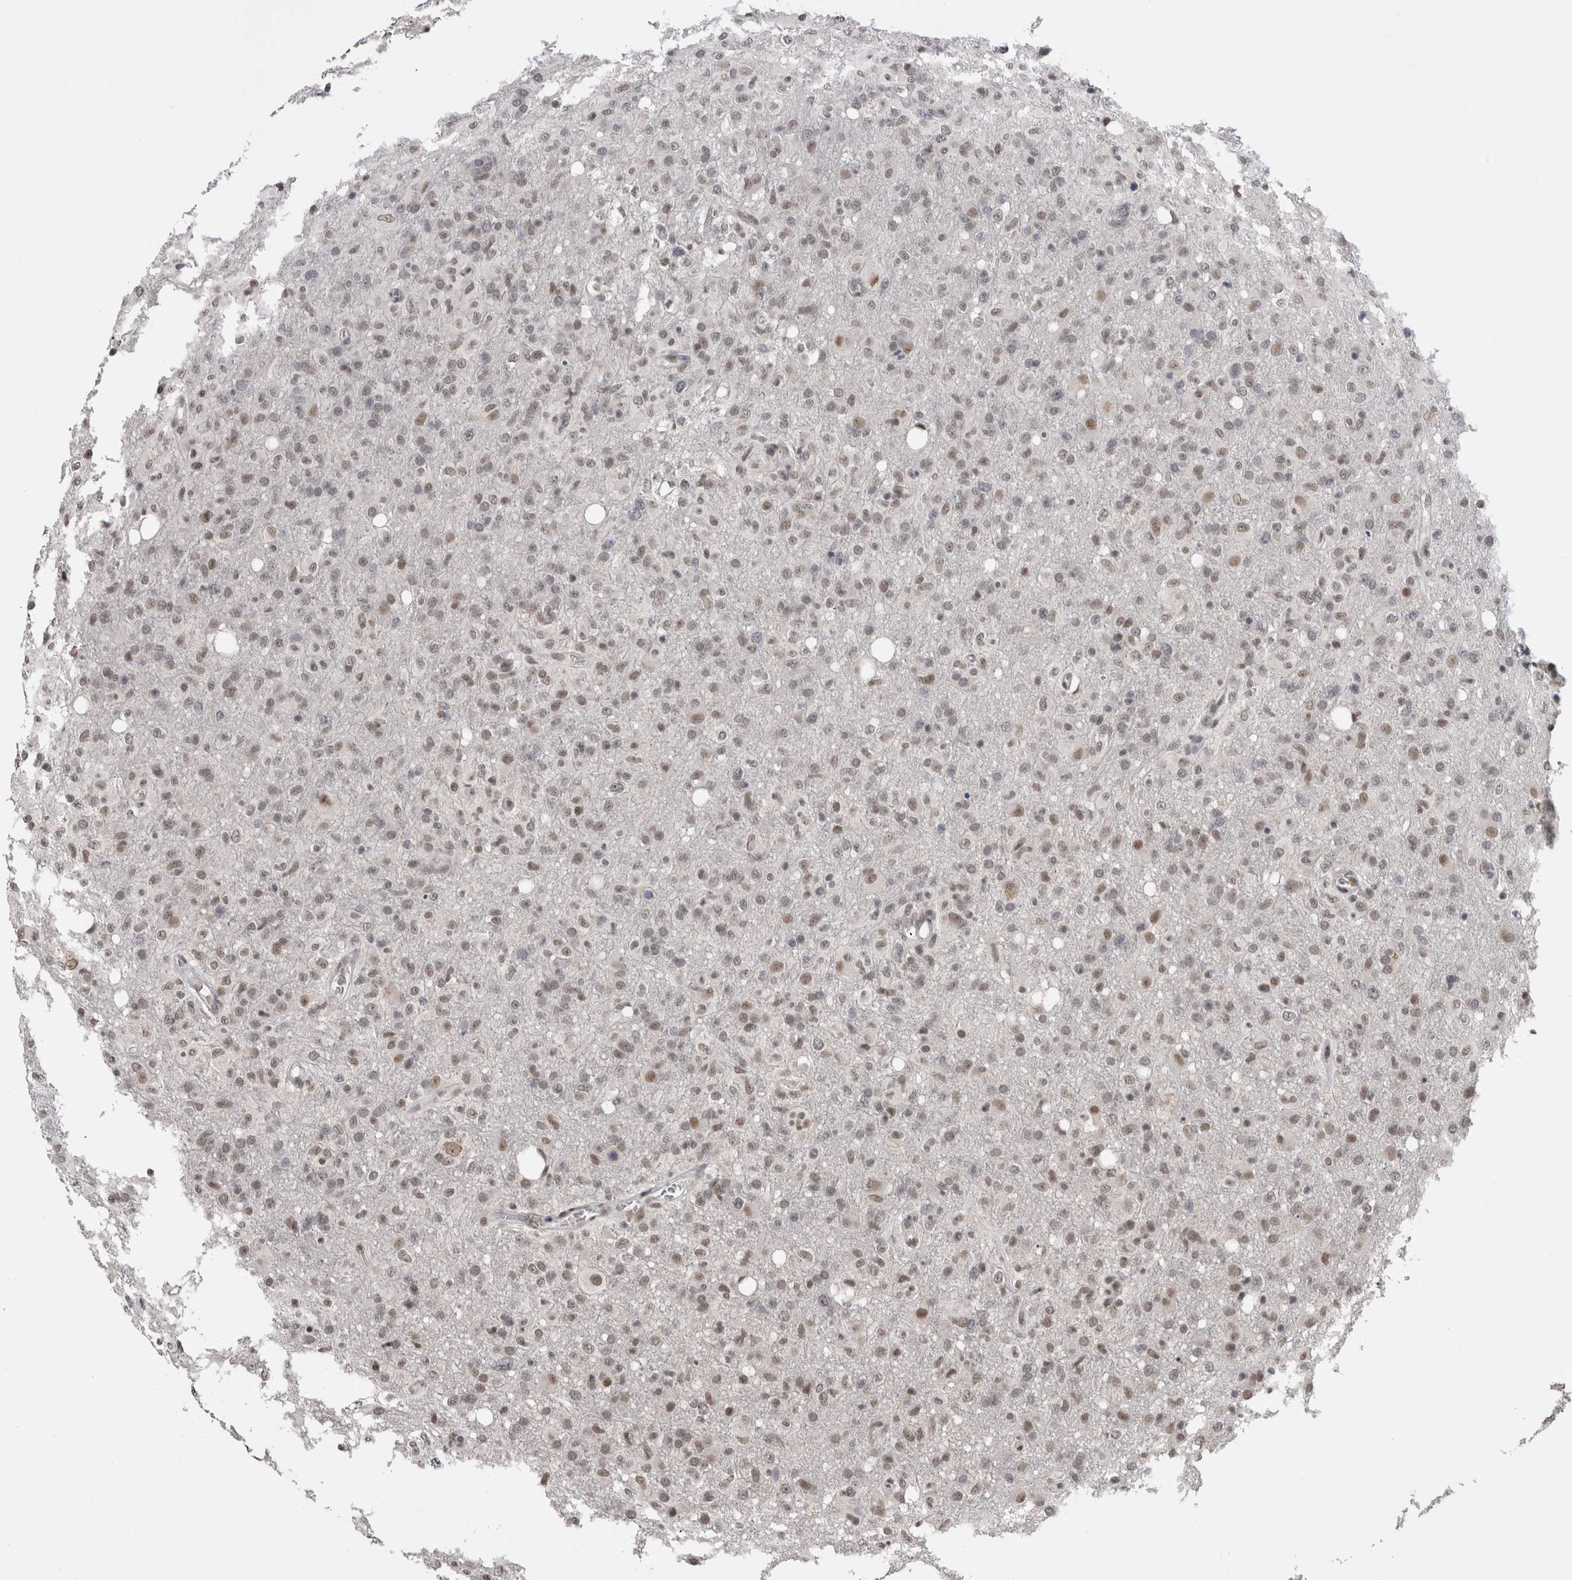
{"staining": {"intensity": "moderate", "quantity": "<25%", "location": "nuclear"}, "tissue": "glioma", "cell_type": "Tumor cells", "image_type": "cancer", "snomed": [{"axis": "morphology", "description": "Glioma, malignant, High grade"}, {"axis": "topography", "description": "Brain"}], "caption": "IHC of human malignant high-grade glioma displays low levels of moderate nuclear positivity in approximately <25% of tumor cells.", "gene": "CPSF2", "patient": {"sex": "female", "age": 57}}